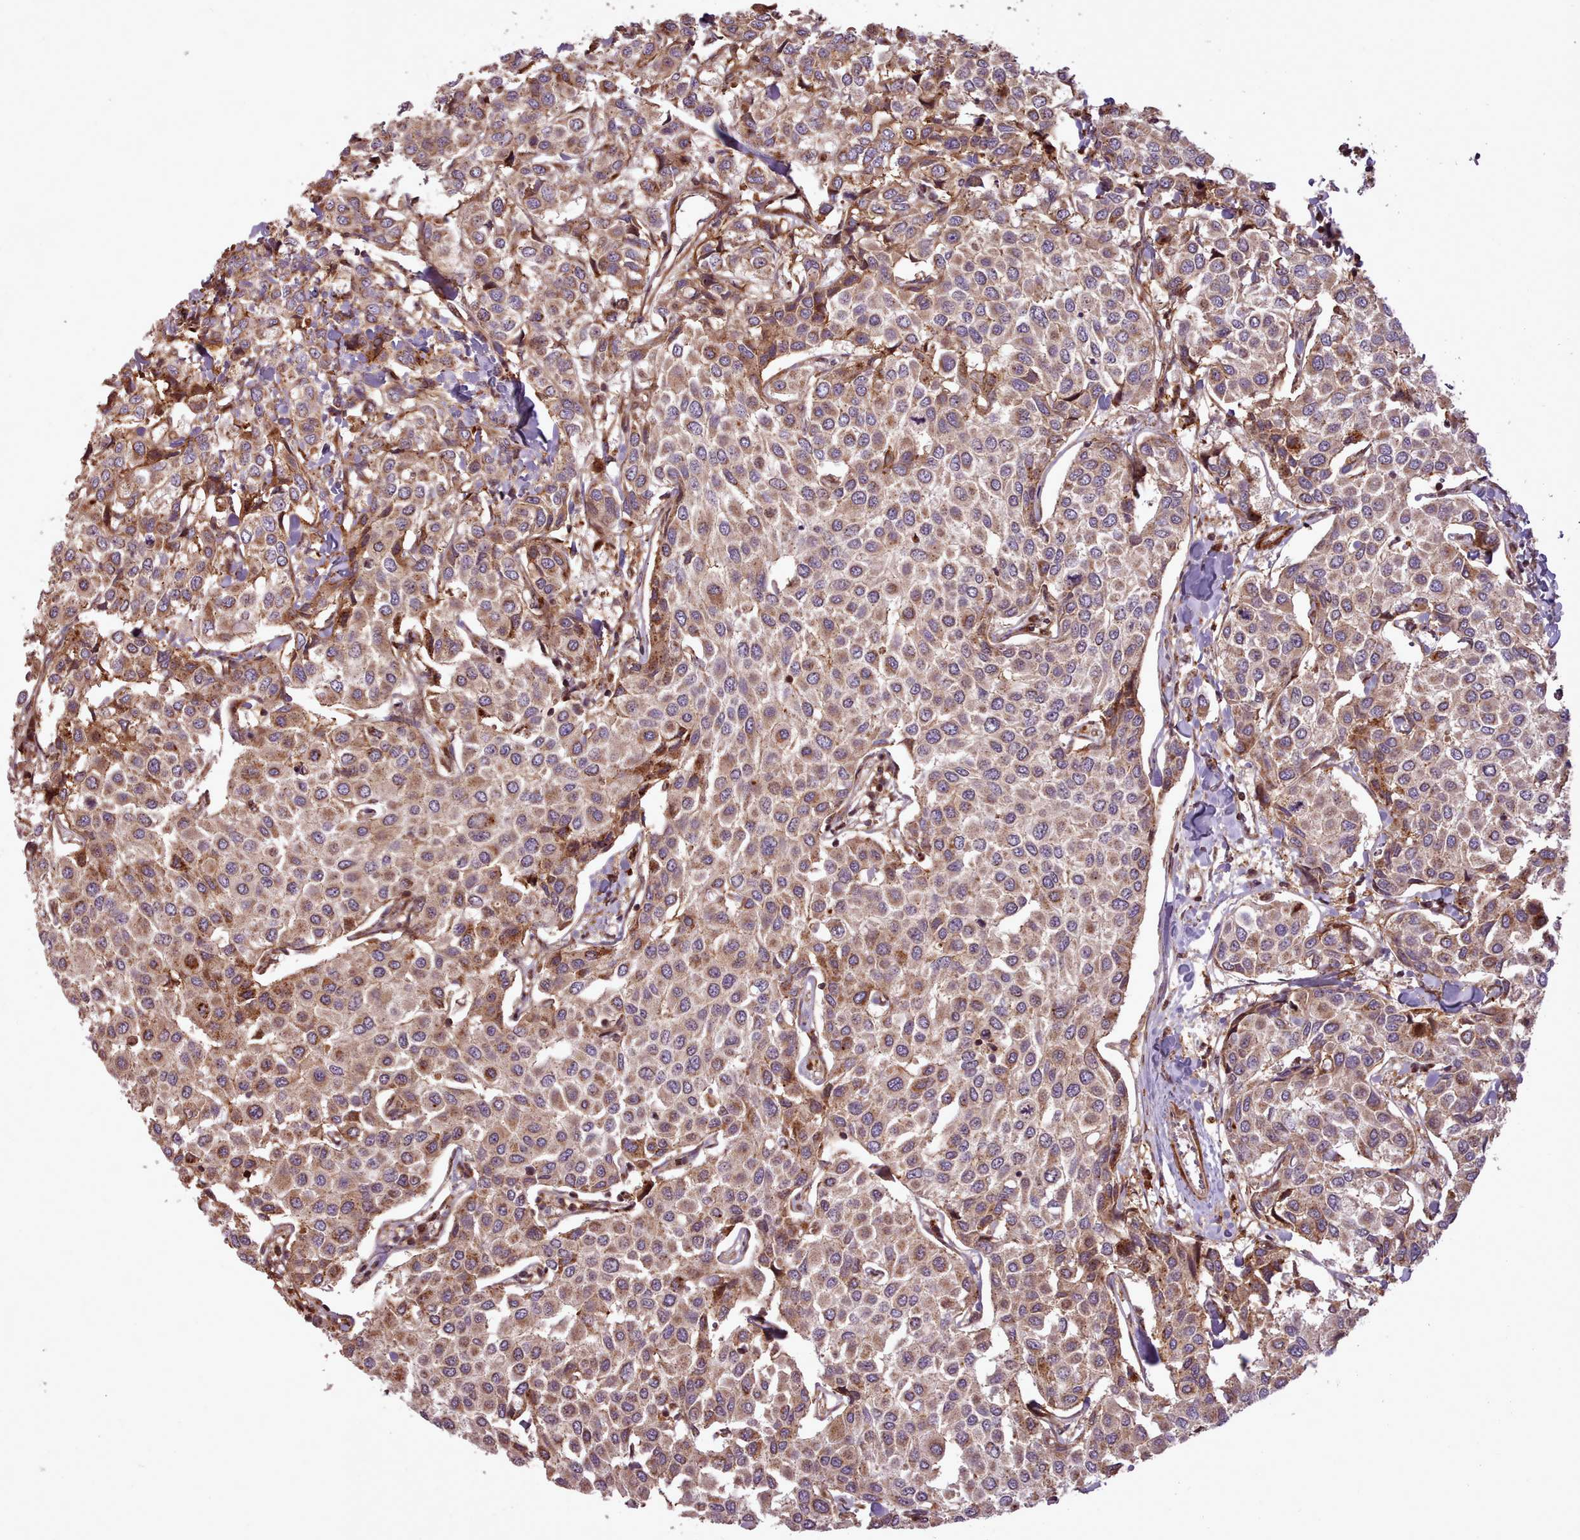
{"staining": {"intensity": "moderate", "quantity": ">75%", "location": "cytoplasmic/membranous"}, "tissue": "breast cancer", "cell_type": "Tumor cells", "image_type": "cancer", "snomed": [{"axis": "morphology", "description": "Duct carcinoma"}, {"axis": "topography", "description": "Breast"}], "caption": "Immunohistochemical staining of human breast cancer shows moderate cytoplasmic/membranous protein staining in about >75% of tumor cells.", "gene": "NLRP7", "patient": {"sex": "female", "age": 55}}